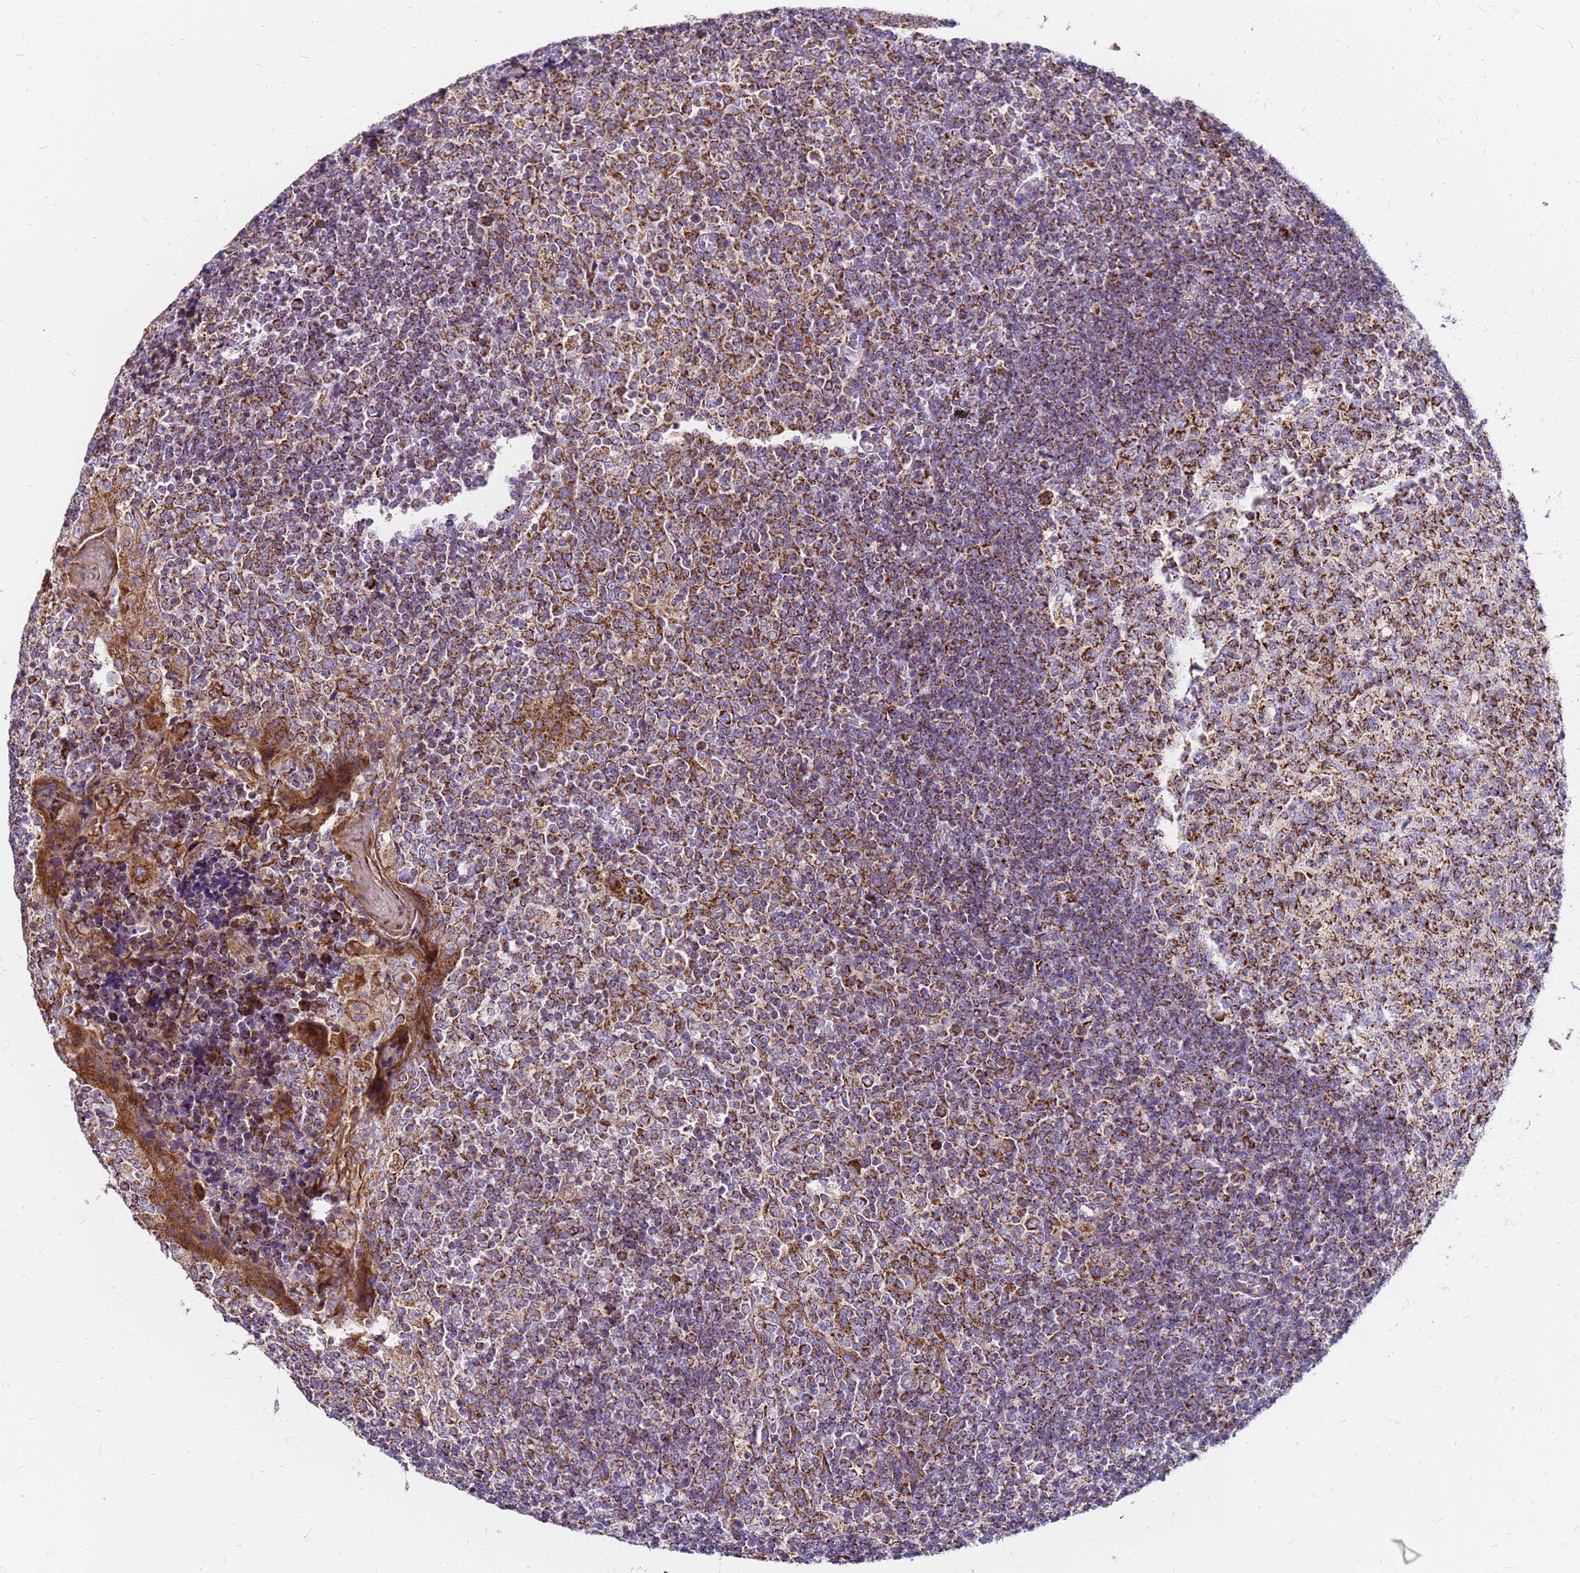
{"staining": {"intensity": "strong", "quantity": ">75%", "location": "cytoplasmic/membranous"}, "tissue": "tonsil", "cell_type": "Germinal center cells", "image_type": "normal", "snomed": [{"axis": "morphology", "description": "Normal tissue, NOS"}, {"axis": "topography", "description": "Tonsil"}], "caption": "Human tonsil stained with a brown dye shows strong cytoplasmic/membranous positive expression in about >75% of germinal center cells.", "gene": "MRPS26", "patient": {"sex": "female", "age": 19}}